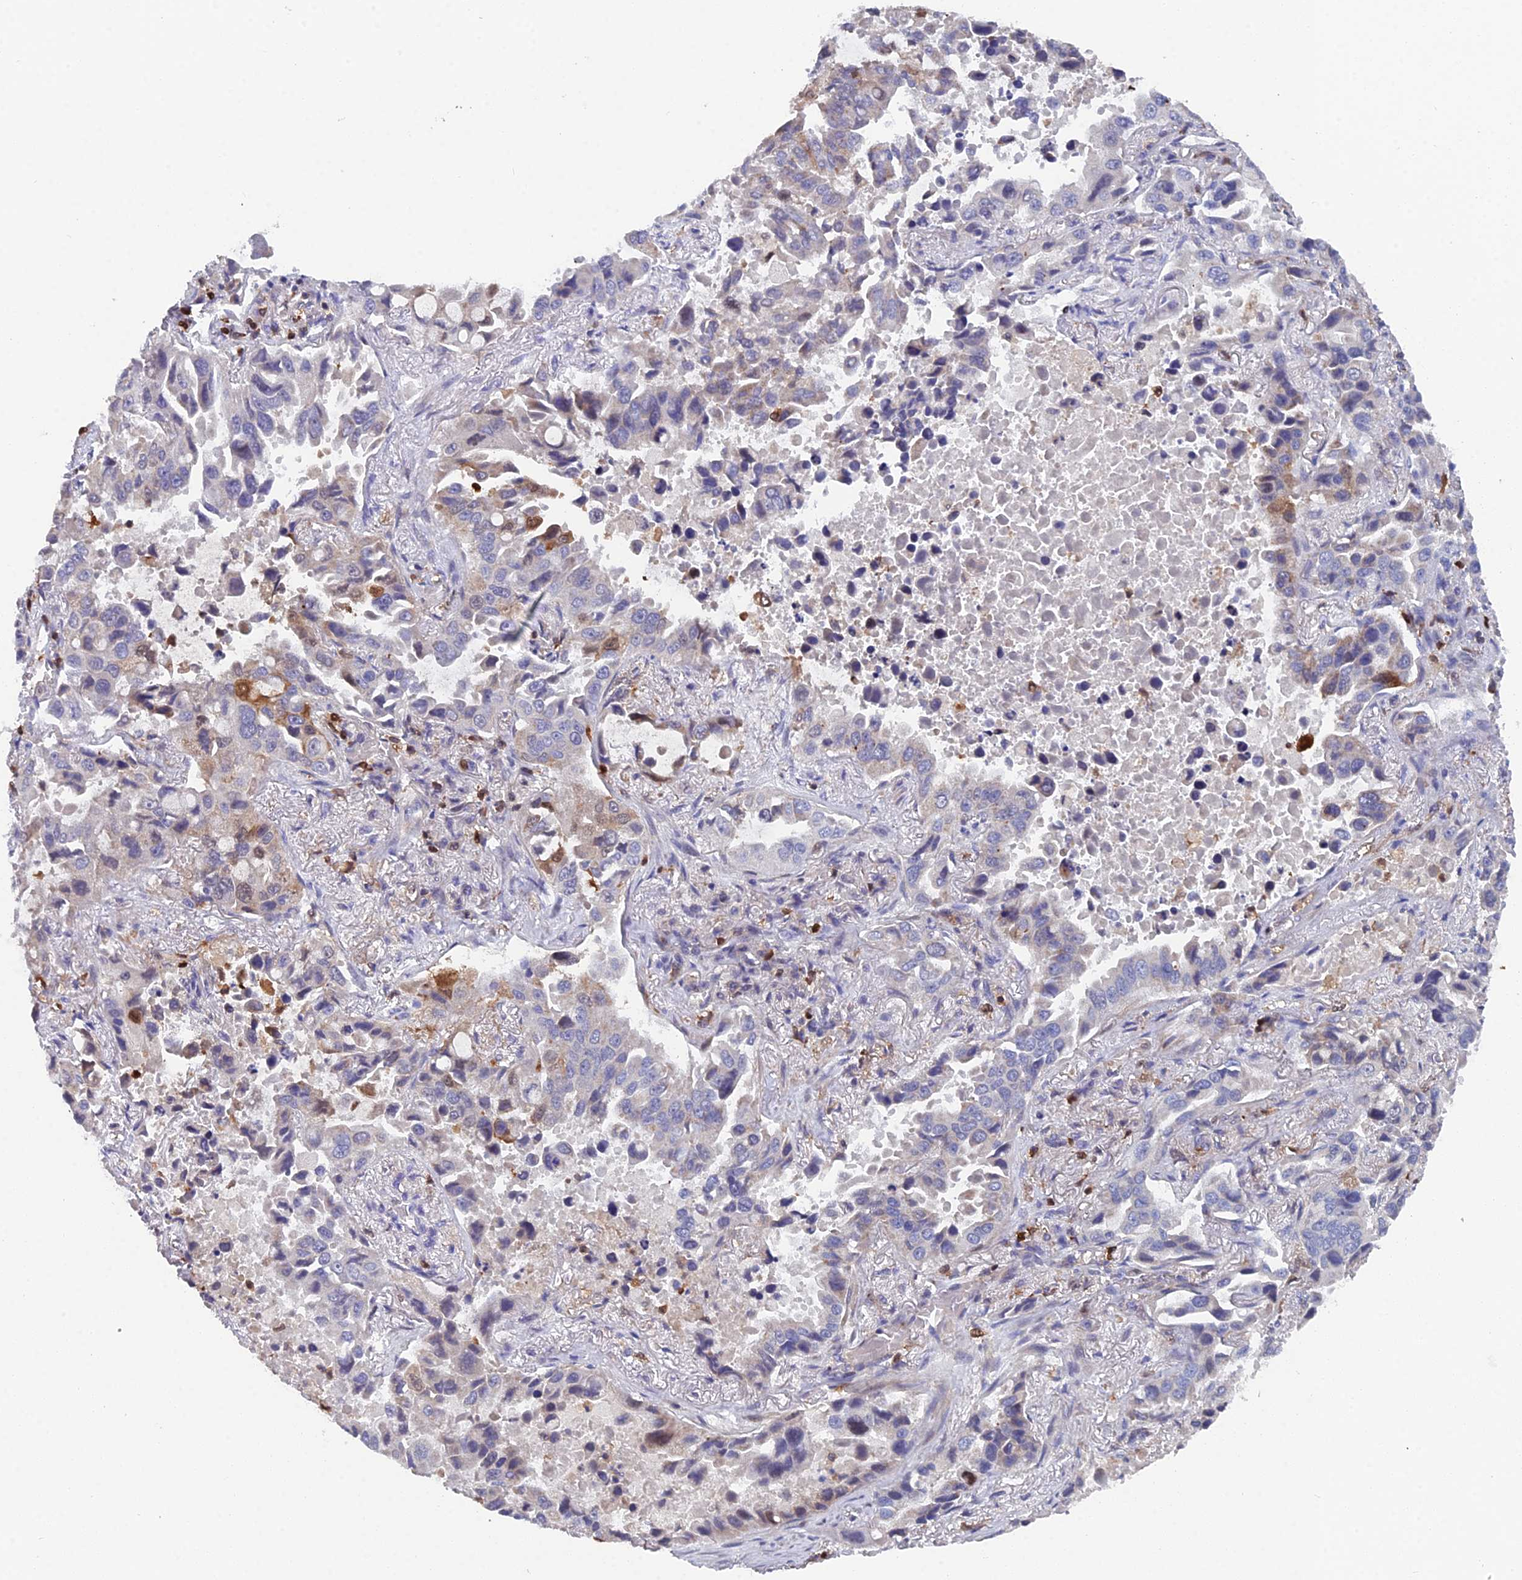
{"staining": {"intensity": "moderate", "quantity": "<25%", "location": "cytoplasmic/membranous"}, "tissue": "lung cancer", "cell_type": "Tumor cells", "image_type": "cancer", "snomed": [{"axis": "morphology", "description": "Adenocarcinoma, NOS"}, {"axis": "topography", "description": "Lung"}], "caption": "Approximately <25% of tumor cells in human lung cancer reveal moderate cytoplasmic/membranous protein positivity as visualized by brown immunohistochemical staining.", "gene": "GALK2", "patient": {"sex": "male", "age": 64}}